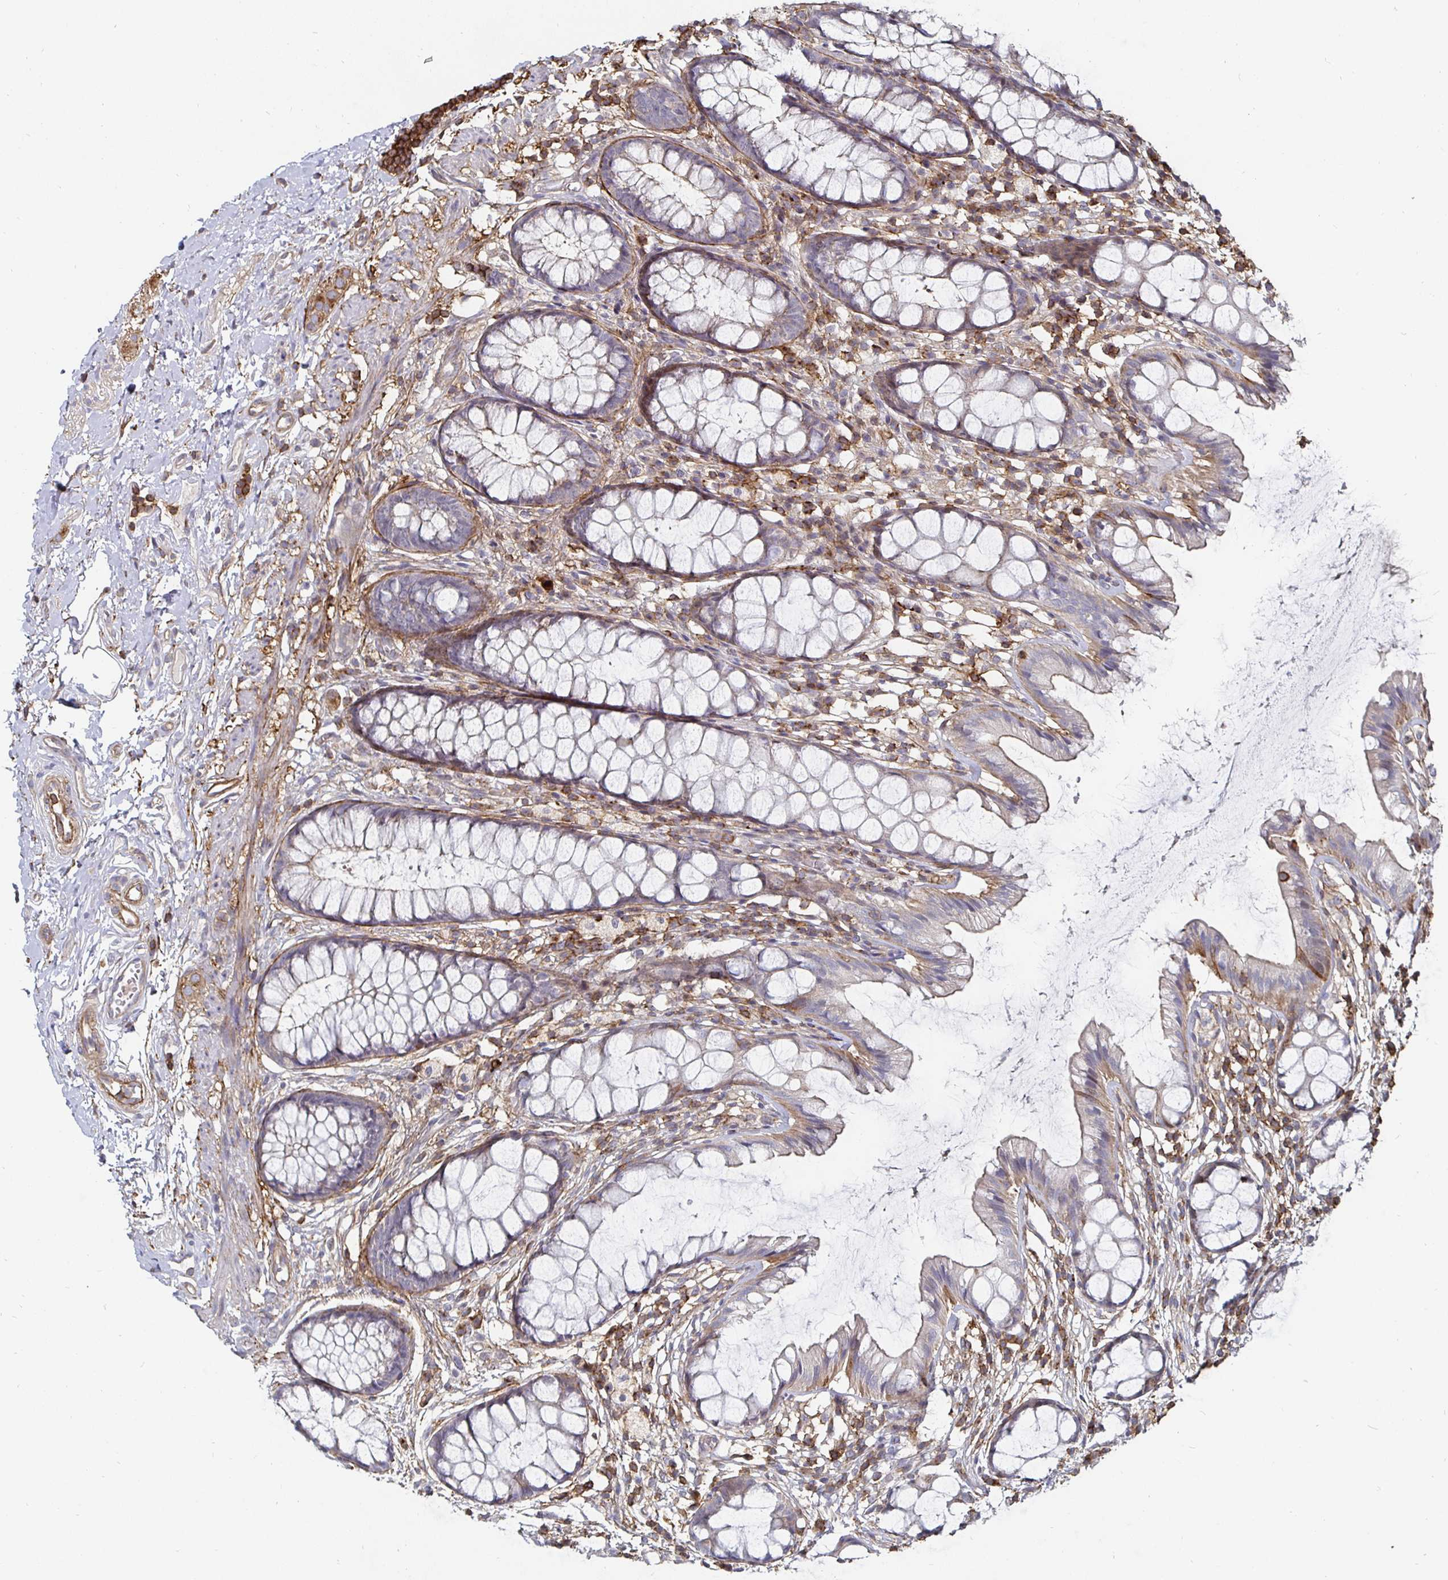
{"staining": {"intensity": "weak", "quantity": "25%-75%", "location": "cytoplasmic/membranous"}, "tissue": "rectum", "cell_type": "Glandular cells", "image_type": "normal", "snomed": [{"axis": "morphology", "description": "Normal tissue, NOS"}, {"axis": "topography", "description": "Rectum"}], "caption": "Immunohistochemistry staining of unremarkable rectum, which displays low levels of weak cytoplasmic/membranous expression in approximately 25%-75% of glandular cells indicating weak cytoplasmic/membranous protein expression. The staining was performed using DAB (brown) for protein detection and nuclei were counterstained in hematoxylin (blue).", "gene": "GJA4", "patient": {"sex": "female", "age": 62}}